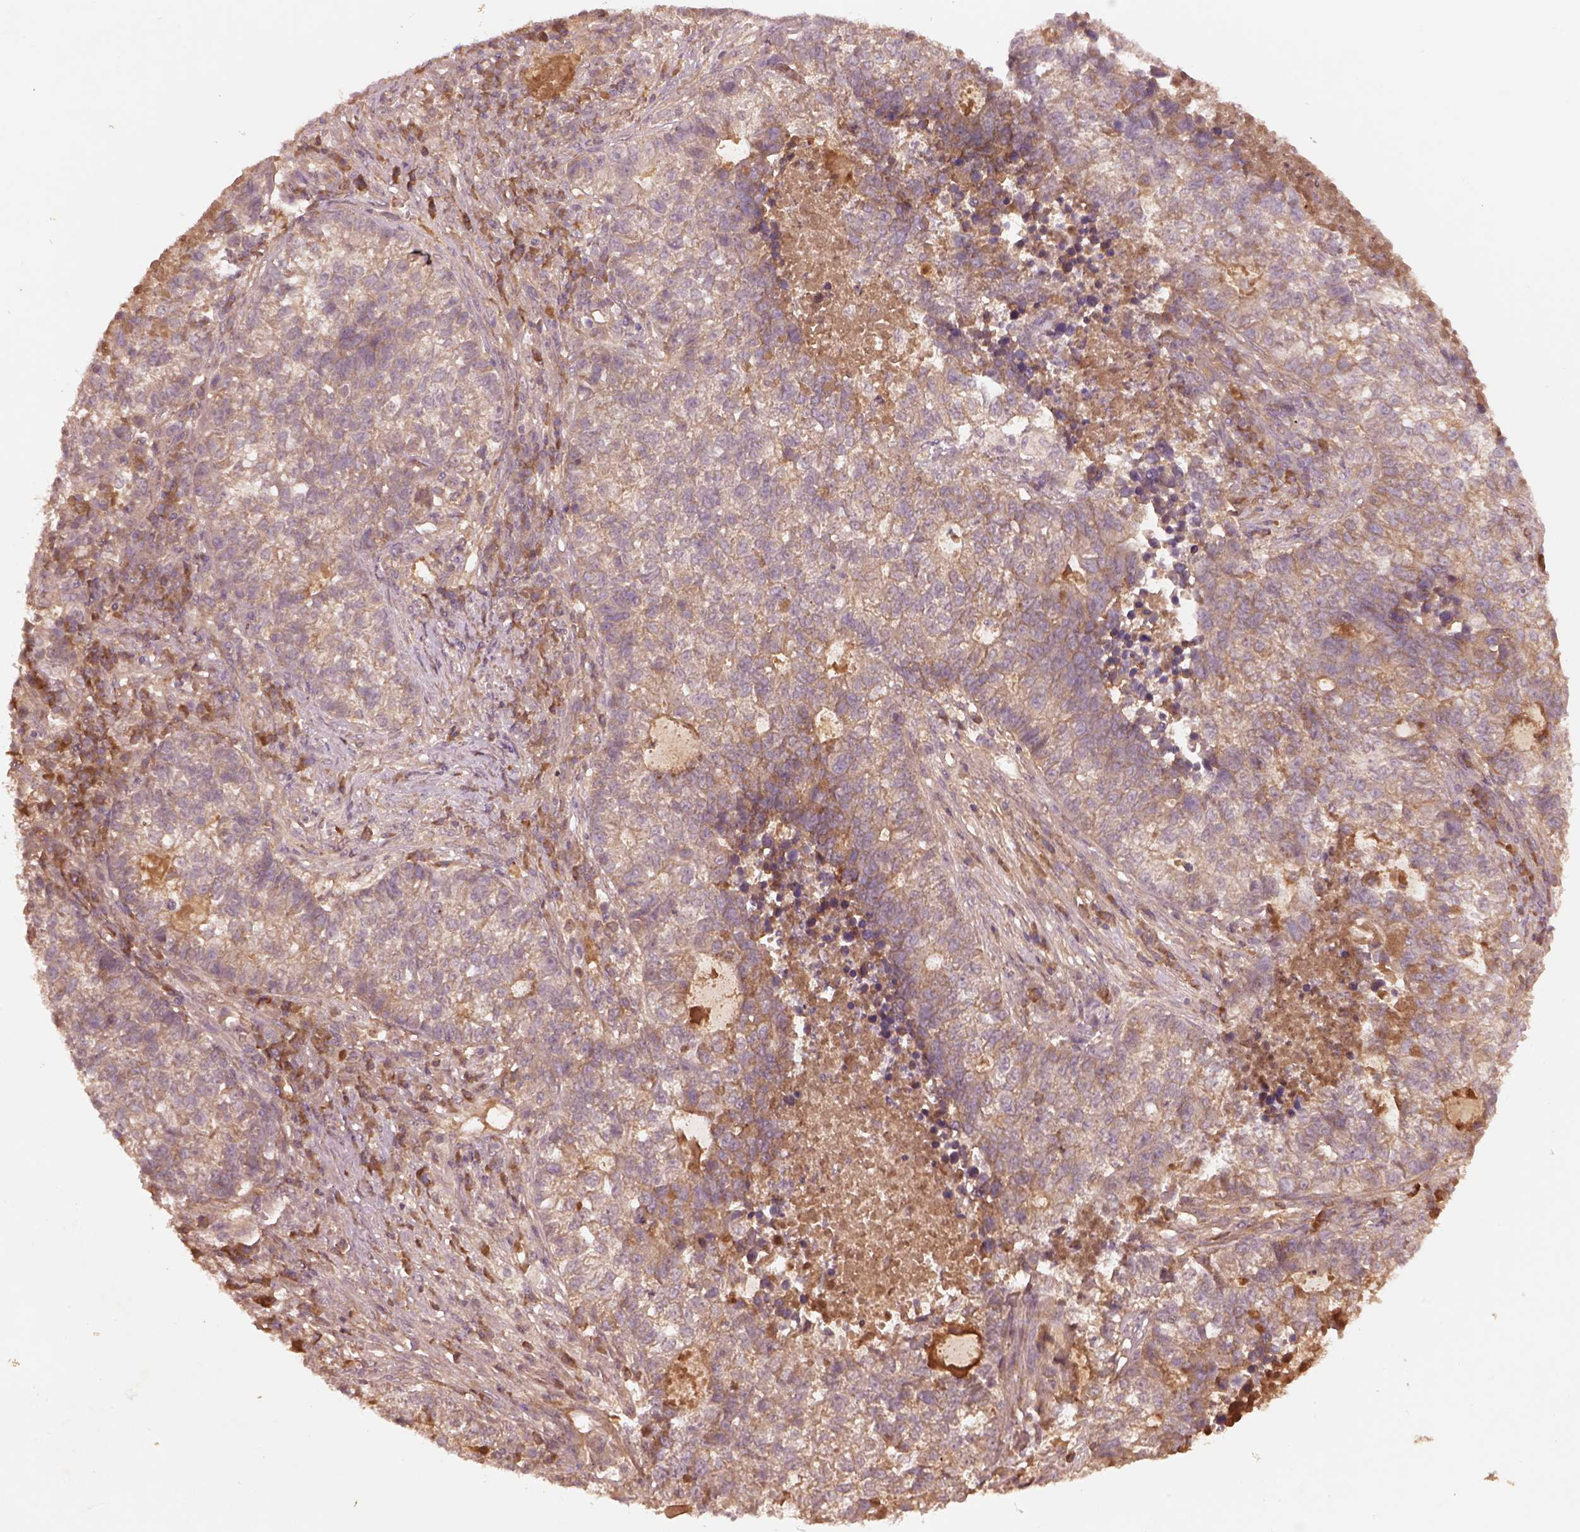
{"staining": {"intensity": "moderate", "quantity": ">75%", "location": "cytoplasmic/membranous"}, "tissue": "lung cancer", "cell_type": "Tumor cells", "image_type": "cancer", "snomed": [{"axis": "morphology", "description": "Adenocarcinoma, NOS"}, {"axis": "topography", "description": "Lung"}], "caption": "IHC (DAB (3,3'-diaminobenzidine)) staining of lung cancer (adenocarcinoma) demonstrates moderate cytoplasmic/membranous protein positivity in about >75% of tumor cells.", "gene": "FAM234A", "patient": {"sex": "male", "age": 57}}